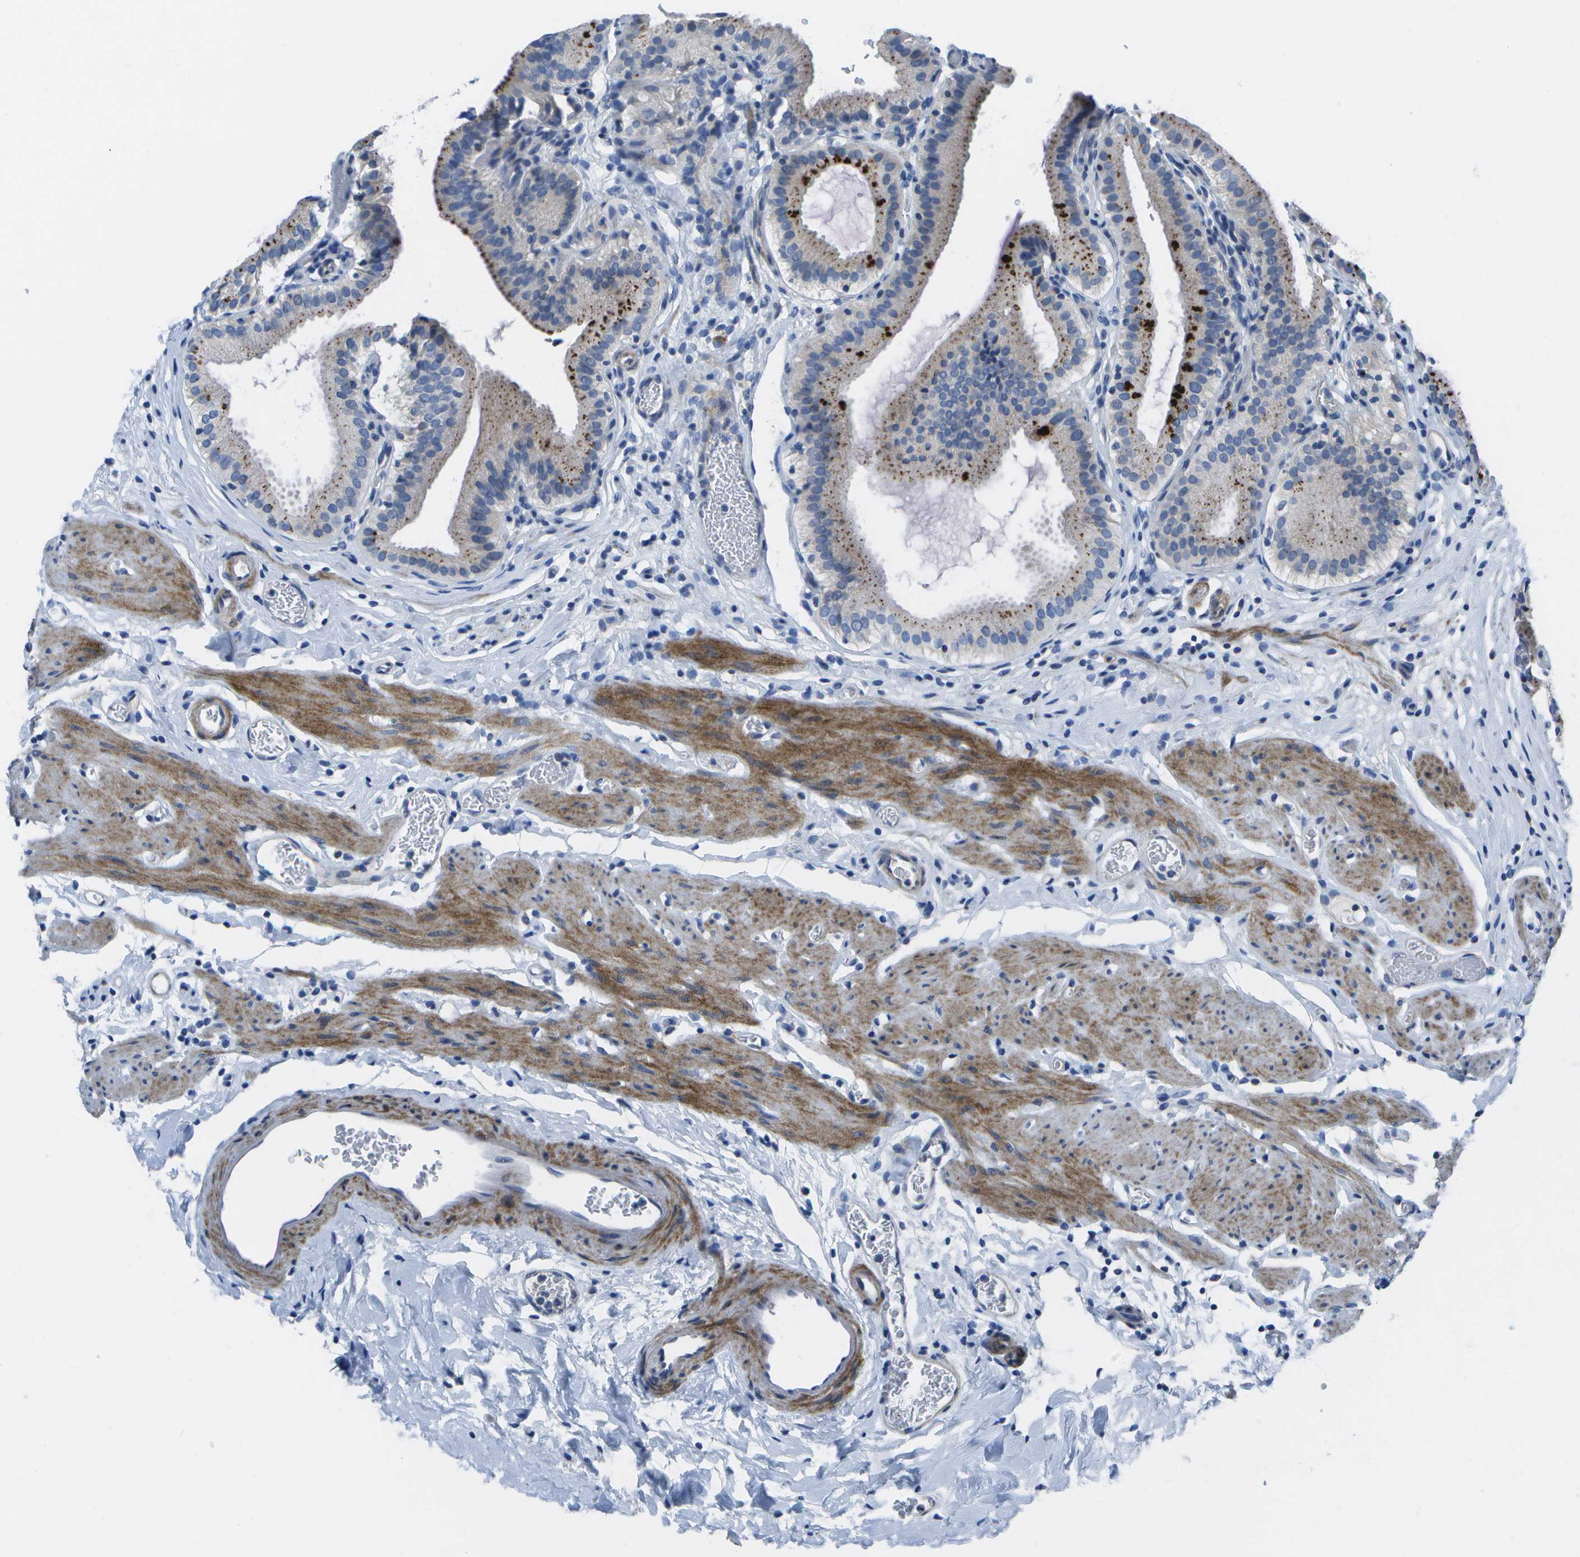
{"staining": {"intensity": "weak", "quantity": "<25%", "location": "cytoplasmic/membranous"}, "tissue": "gallbladder", "cell_type": "Glandular cells", "image_type": "normal", "snomed": [{"axis": "morphology", "description": "Normal tissue, NOS"}, {"axis": "topography", "description": "Gallbladder"}], "caption": "This micrograph is of unremarkable gallbladder stained with immunohistochemistry to label a protein in brown with the nuclei are counter-stained blue. There is no positivity in glandular cells. (DAB IHC, high magnification).", "gene": "DCT", "patient": {"sex": "male", "age": 54}}